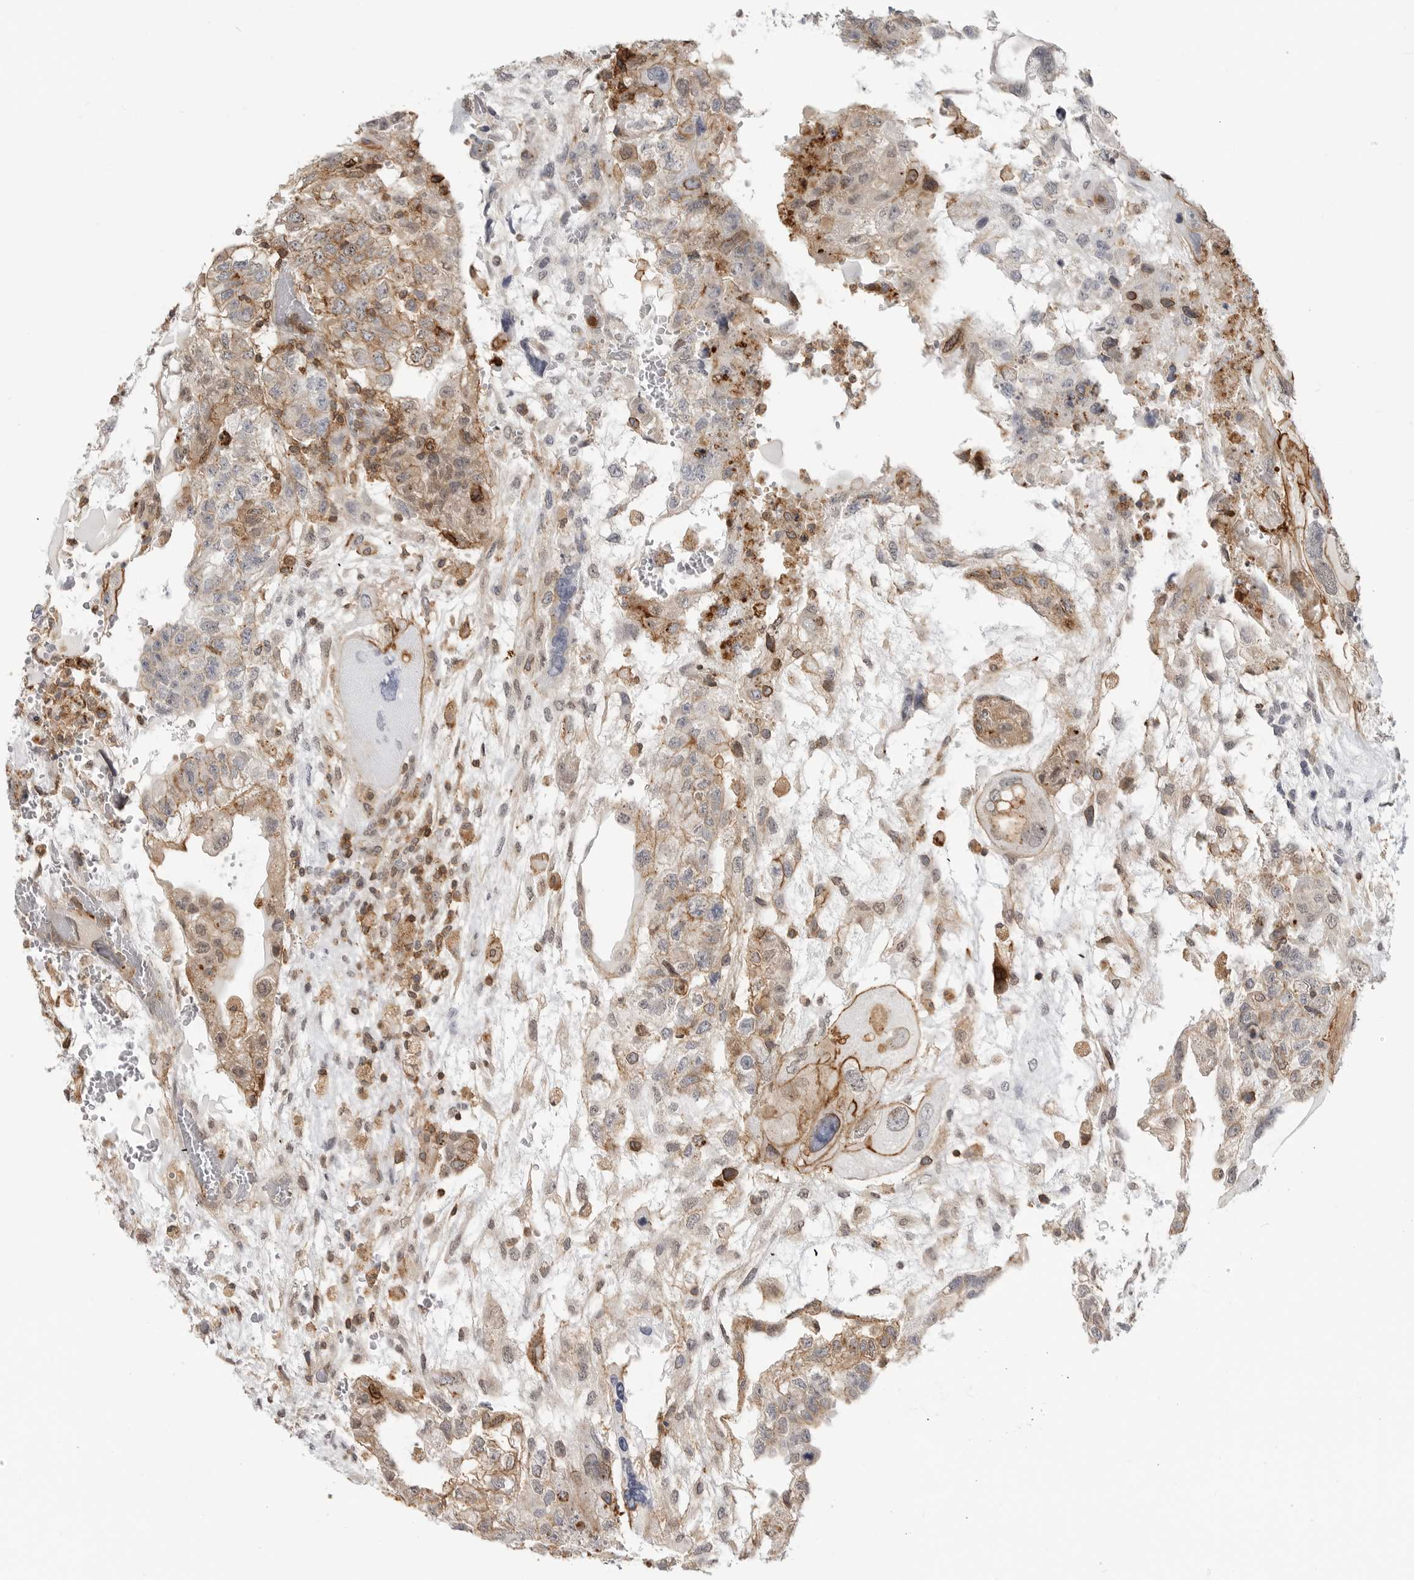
{"staining": {"intensity": "moderate", "quantity": "25%-75%", "location": "cytoplasmic/membranous"}, "tissue": "testis cancer", "cell_type": "Tumor cells", "image_type": "cancer", "snomed": [{"axis": "morphology", "description": "Carcinoma, Embryonal, NOS"}, {"axis": "topography", "description": "Testis"}], "caption": "IHC of embryonal carcinoma (testis) displays medium levels of moderate cytoplasmic/membranous expression in about 25%-75% of tumor cells.", "gene": "ANXA11", "patient": {"sex": "male", "age": 36}}